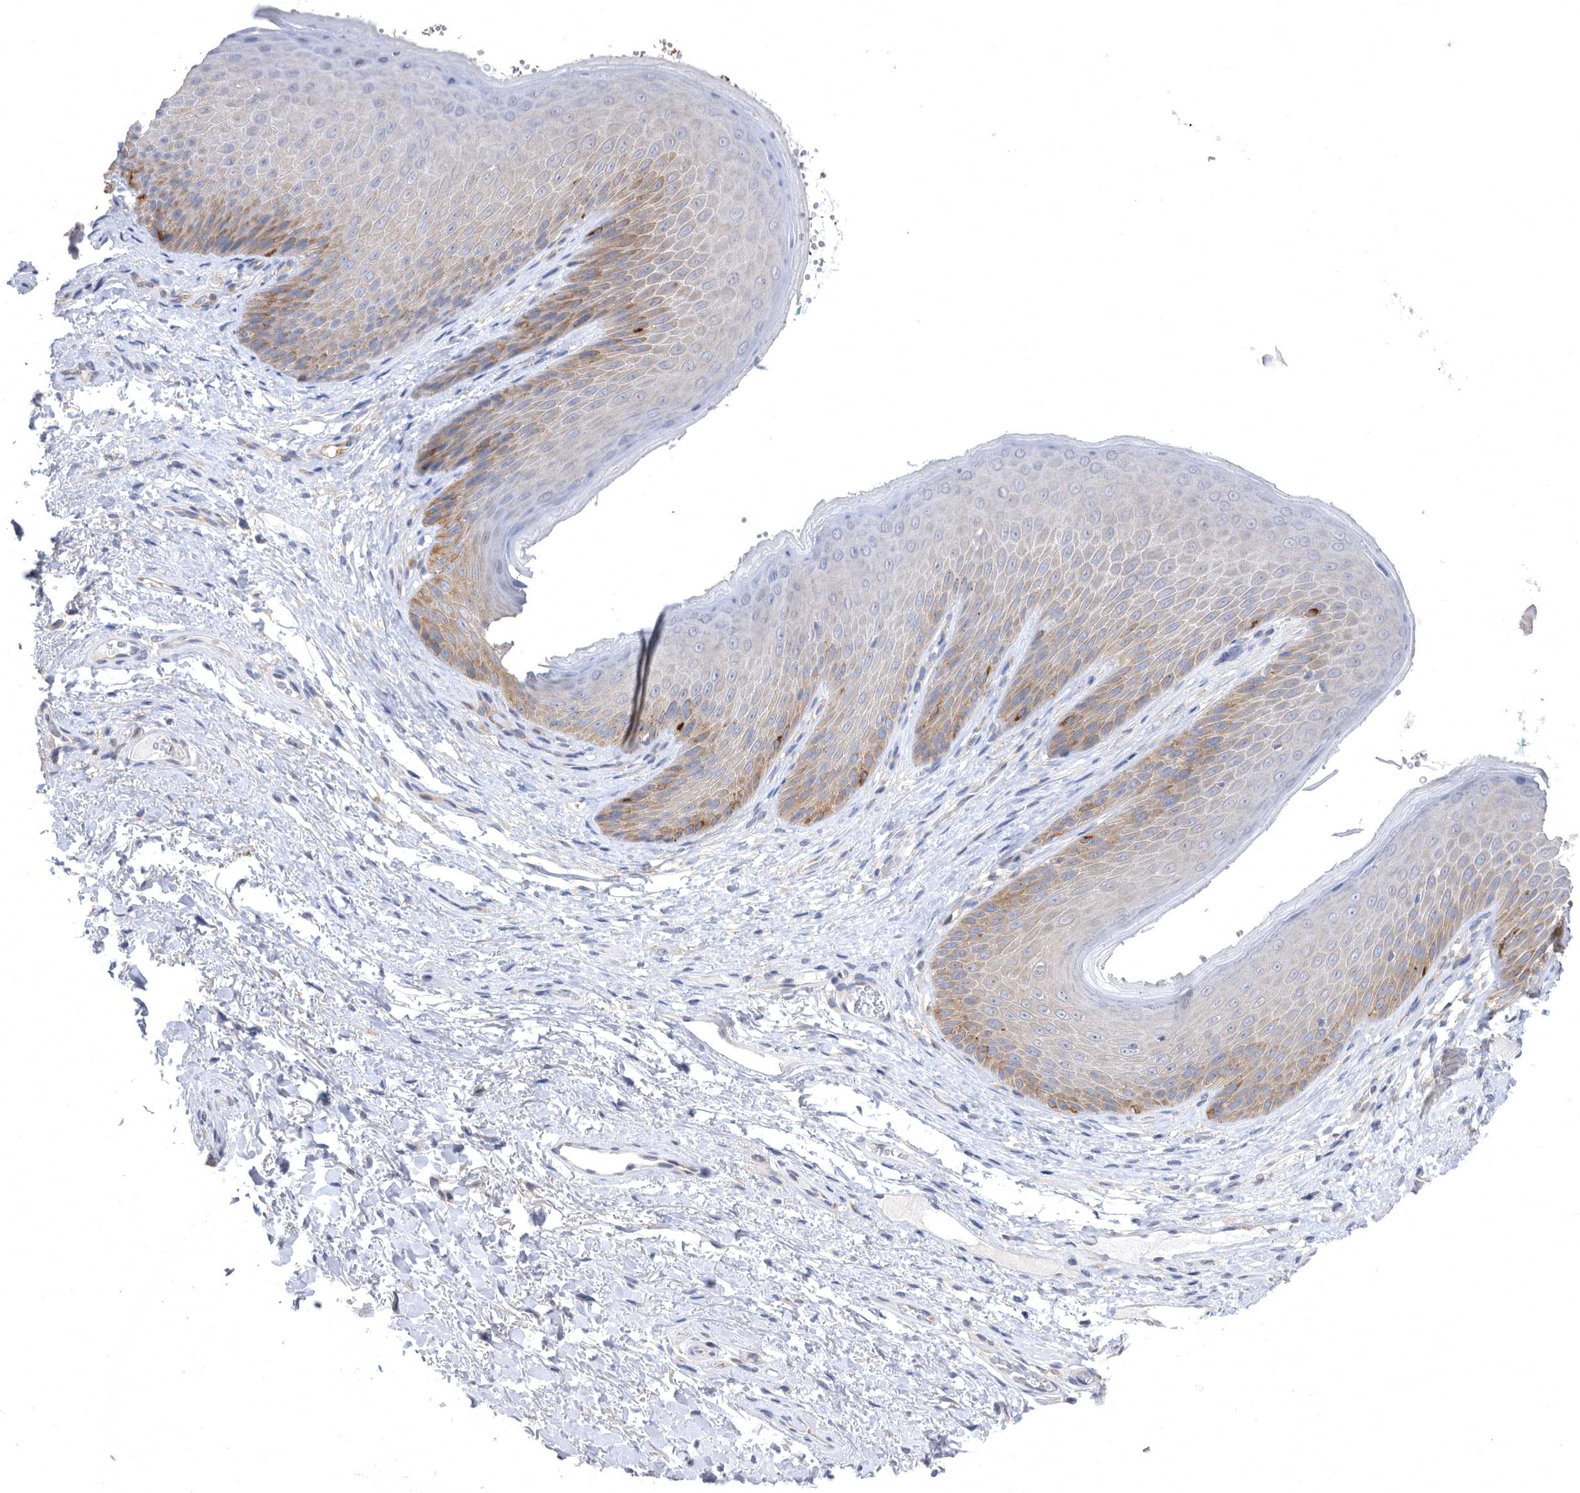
{"staining": {"intensity": "moderate", "quantity": "<25%", "location": "cytoplasmic/membranous"}, "tissue": "skin", "cell_type": "Epidermal cells", "image_type": "normal", "snomed": [{"axis": "morphology", "description": "Normal tissue, NOS"}, {"axis": "topography", "description": "Anal"}], "caption": "Immunohistochemical staining of benign skin shows moderate cytoplasmic/membranous protein staining in about <25% of epidermal cells. The staining was performed using DAB to visualize the protein expression in brown, while the nuclei were stained in blue with hematoxylin (Magnification: 20x).", "gene": "CCT4", "patient": {"sex": "male", "age": 74}}